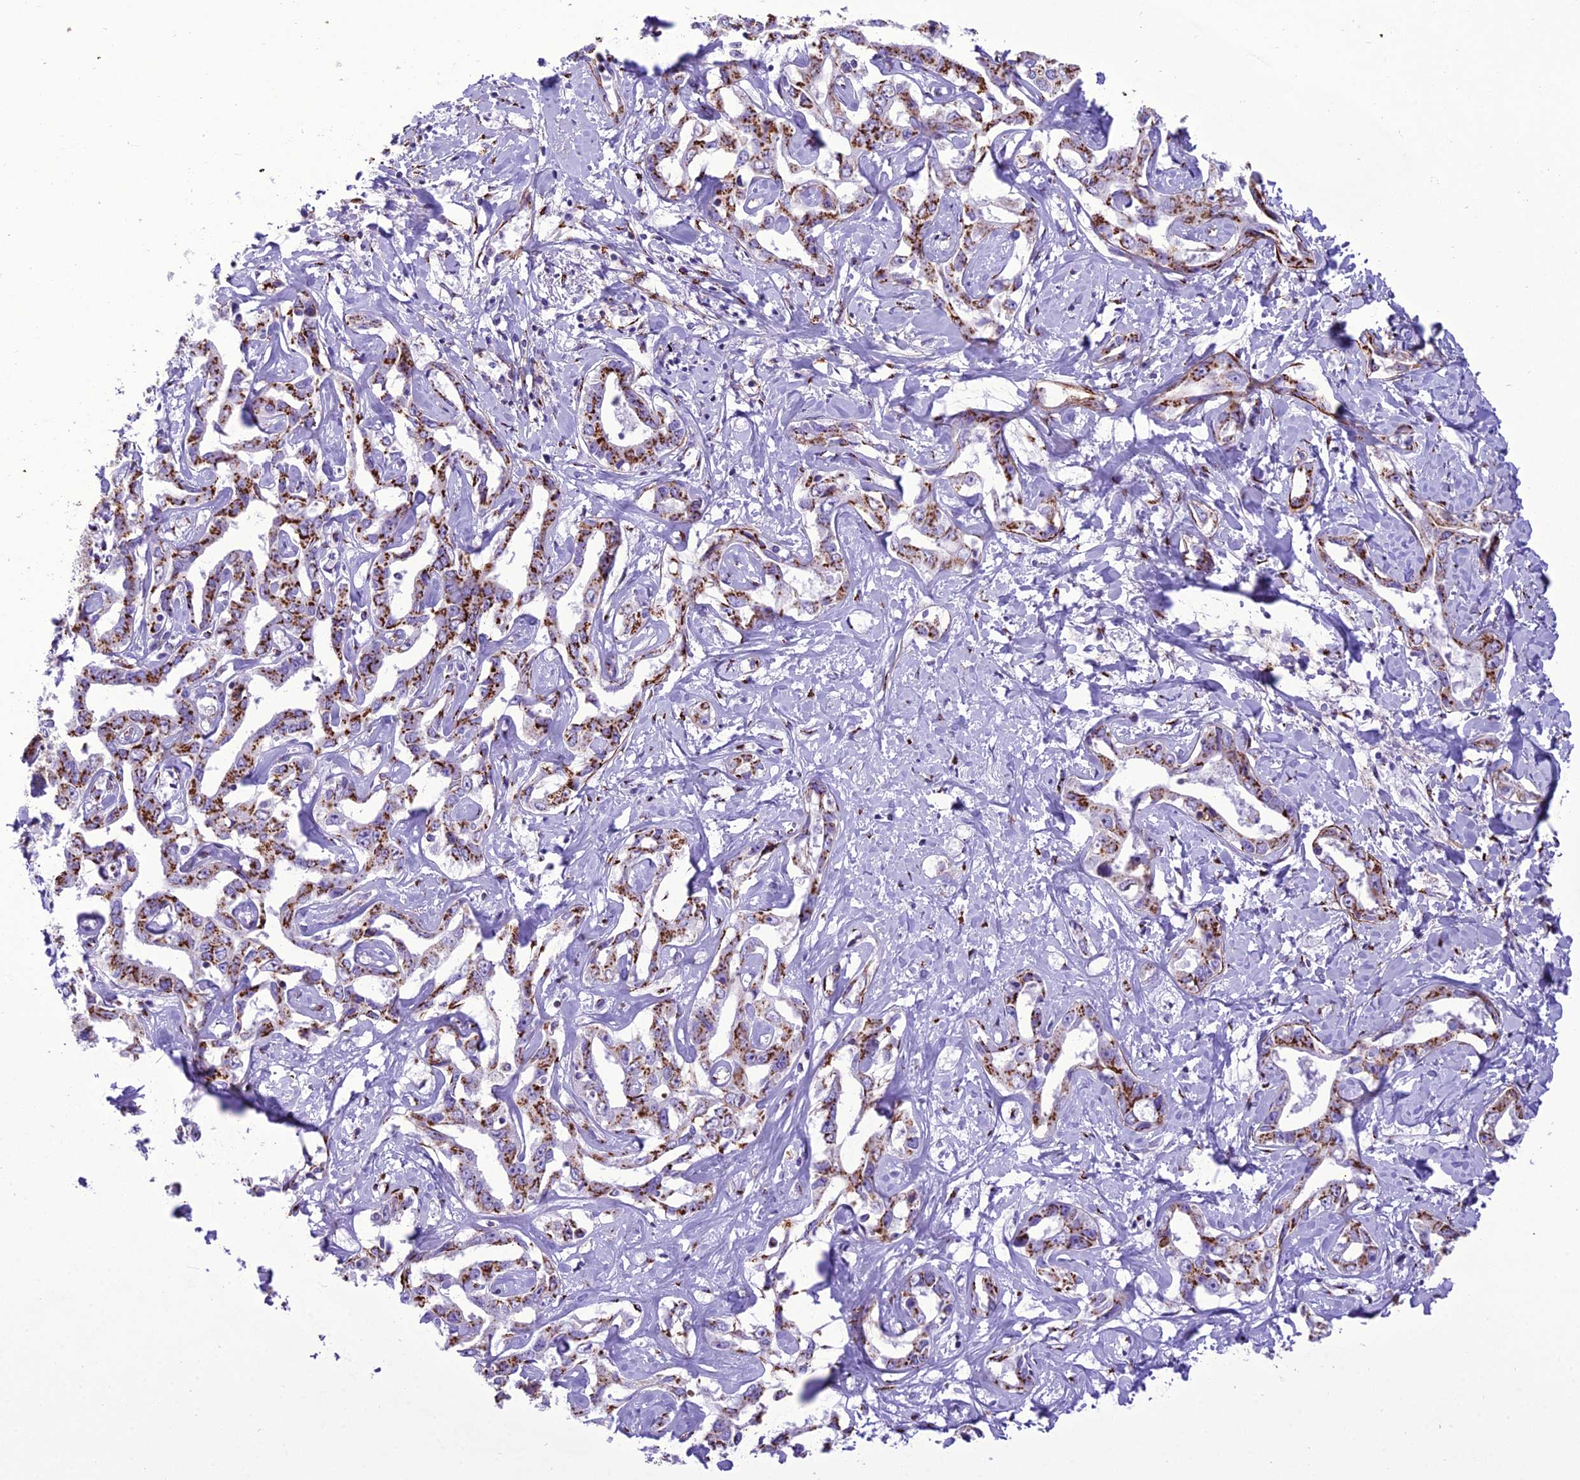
{"staining": {"intensity": "strong", "quantity": ">75%", "location": "cytoplasmic/membranous"}, "tissue": "liver cancer", "cell_type": "Tumor cells", "image_type": "cancer", "snomed": [{"axis": "morphology", "description": "Cholangiocarcinoma"}, {"axis": "topography", "description": "Liver"}], "caption": "Immunohistochemical staining of cholangiocarcinoma (liver) shows strong cytoplasmic/membranous protein expression in approximately >75% of tumor cells. (Brightfield microscopy of DAB IHC at high magnification).", "gene": "GOLM2", "patient": {"sex": "male", "age": 59}}